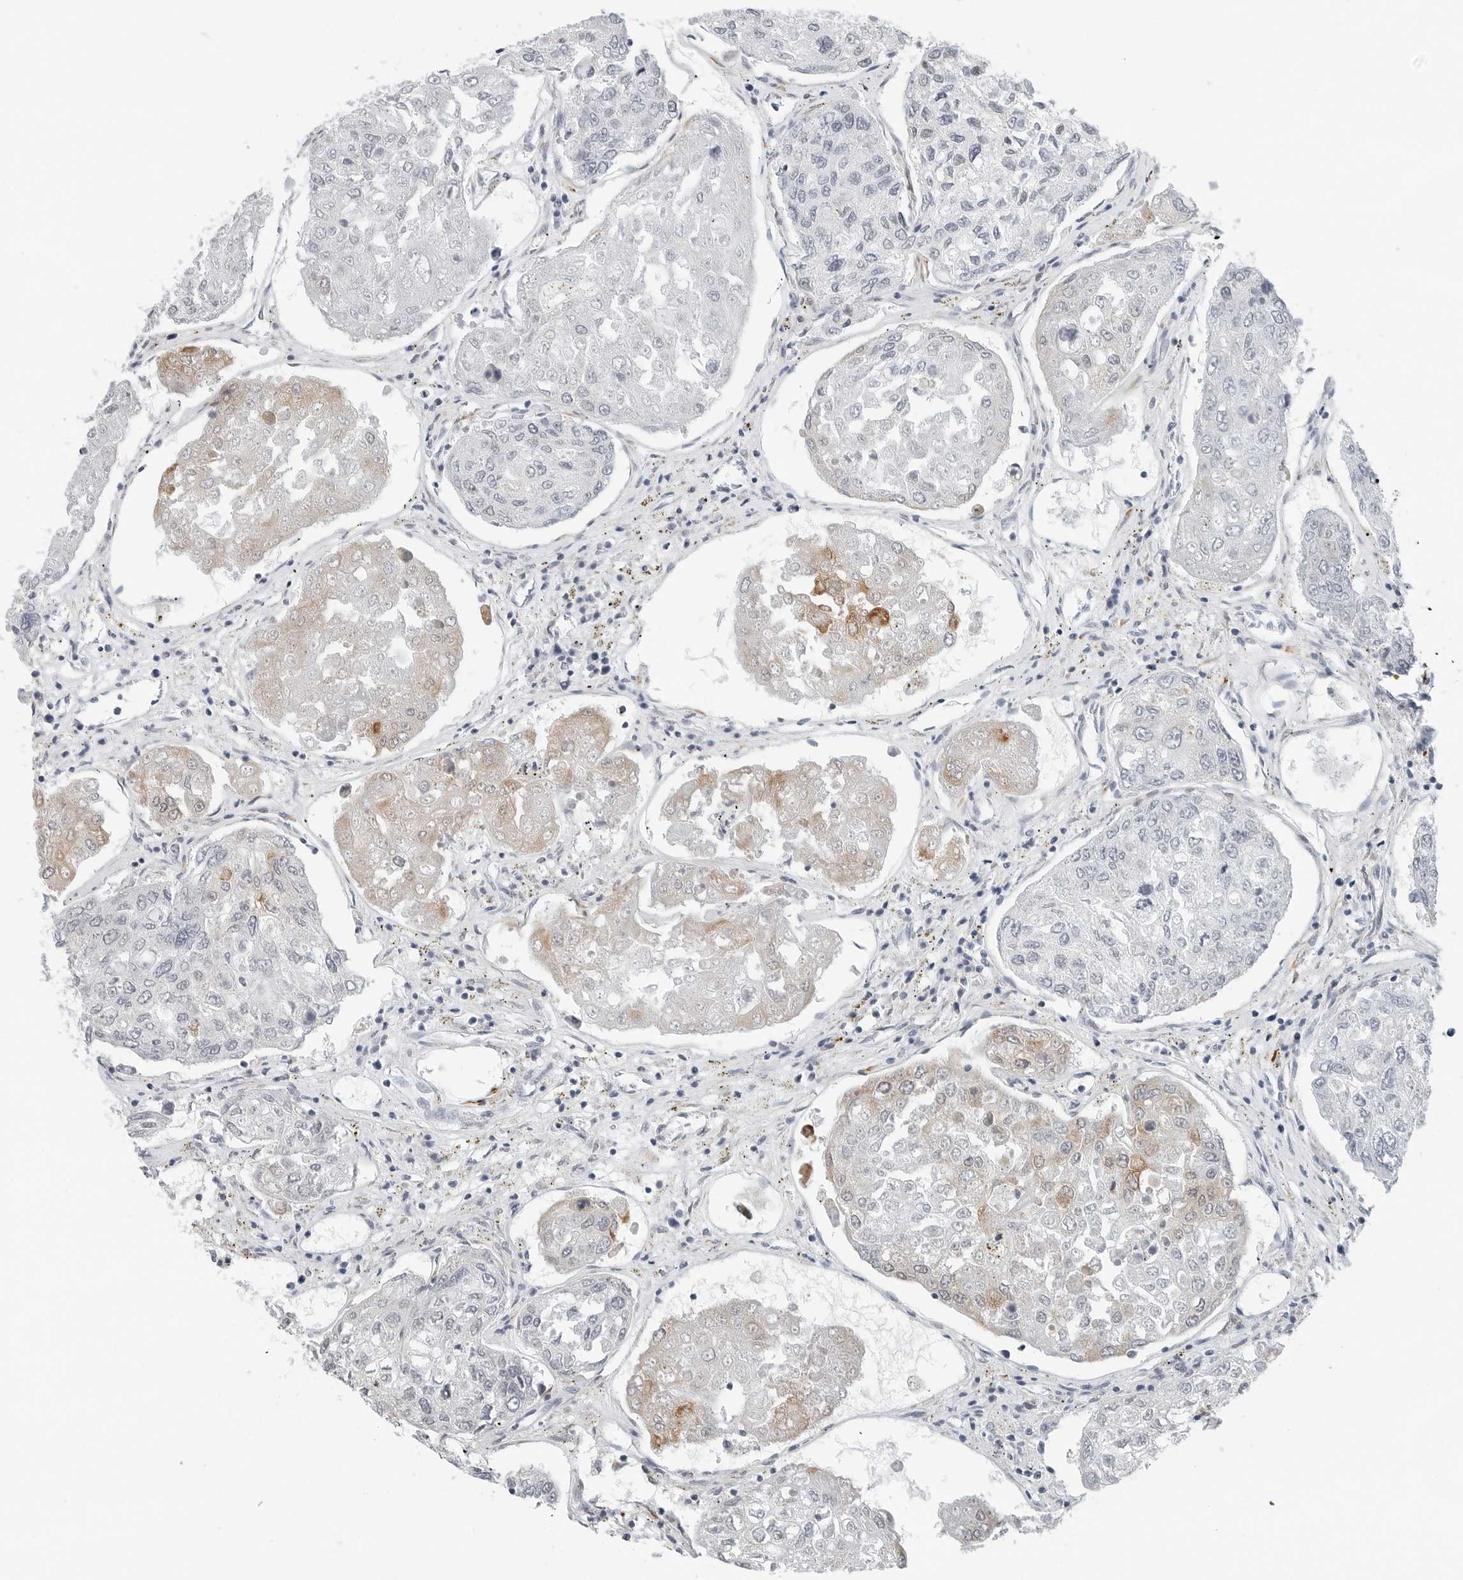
{"staining": {"intensity": "weak", "quantity": "<25%", "location": "cytoplasmic/membranous"}, "tissue": "urothelial cancer", "cell_type": "Tumor cells", "image_type": "cancer", "snomed": [{"axis": "morphology", "description": "Urothelial carcinoma, High grade"}, {"axis": "topography", "description": "Lymph node"}, {"axis": "topography", "description": "Urinary bladder"}], "caption": "There is no significant staining in tumor cells of high-grade urothelial carcinoma.", "gene": "P4HA2", "patient": {"sex": "male", "age": 51}}